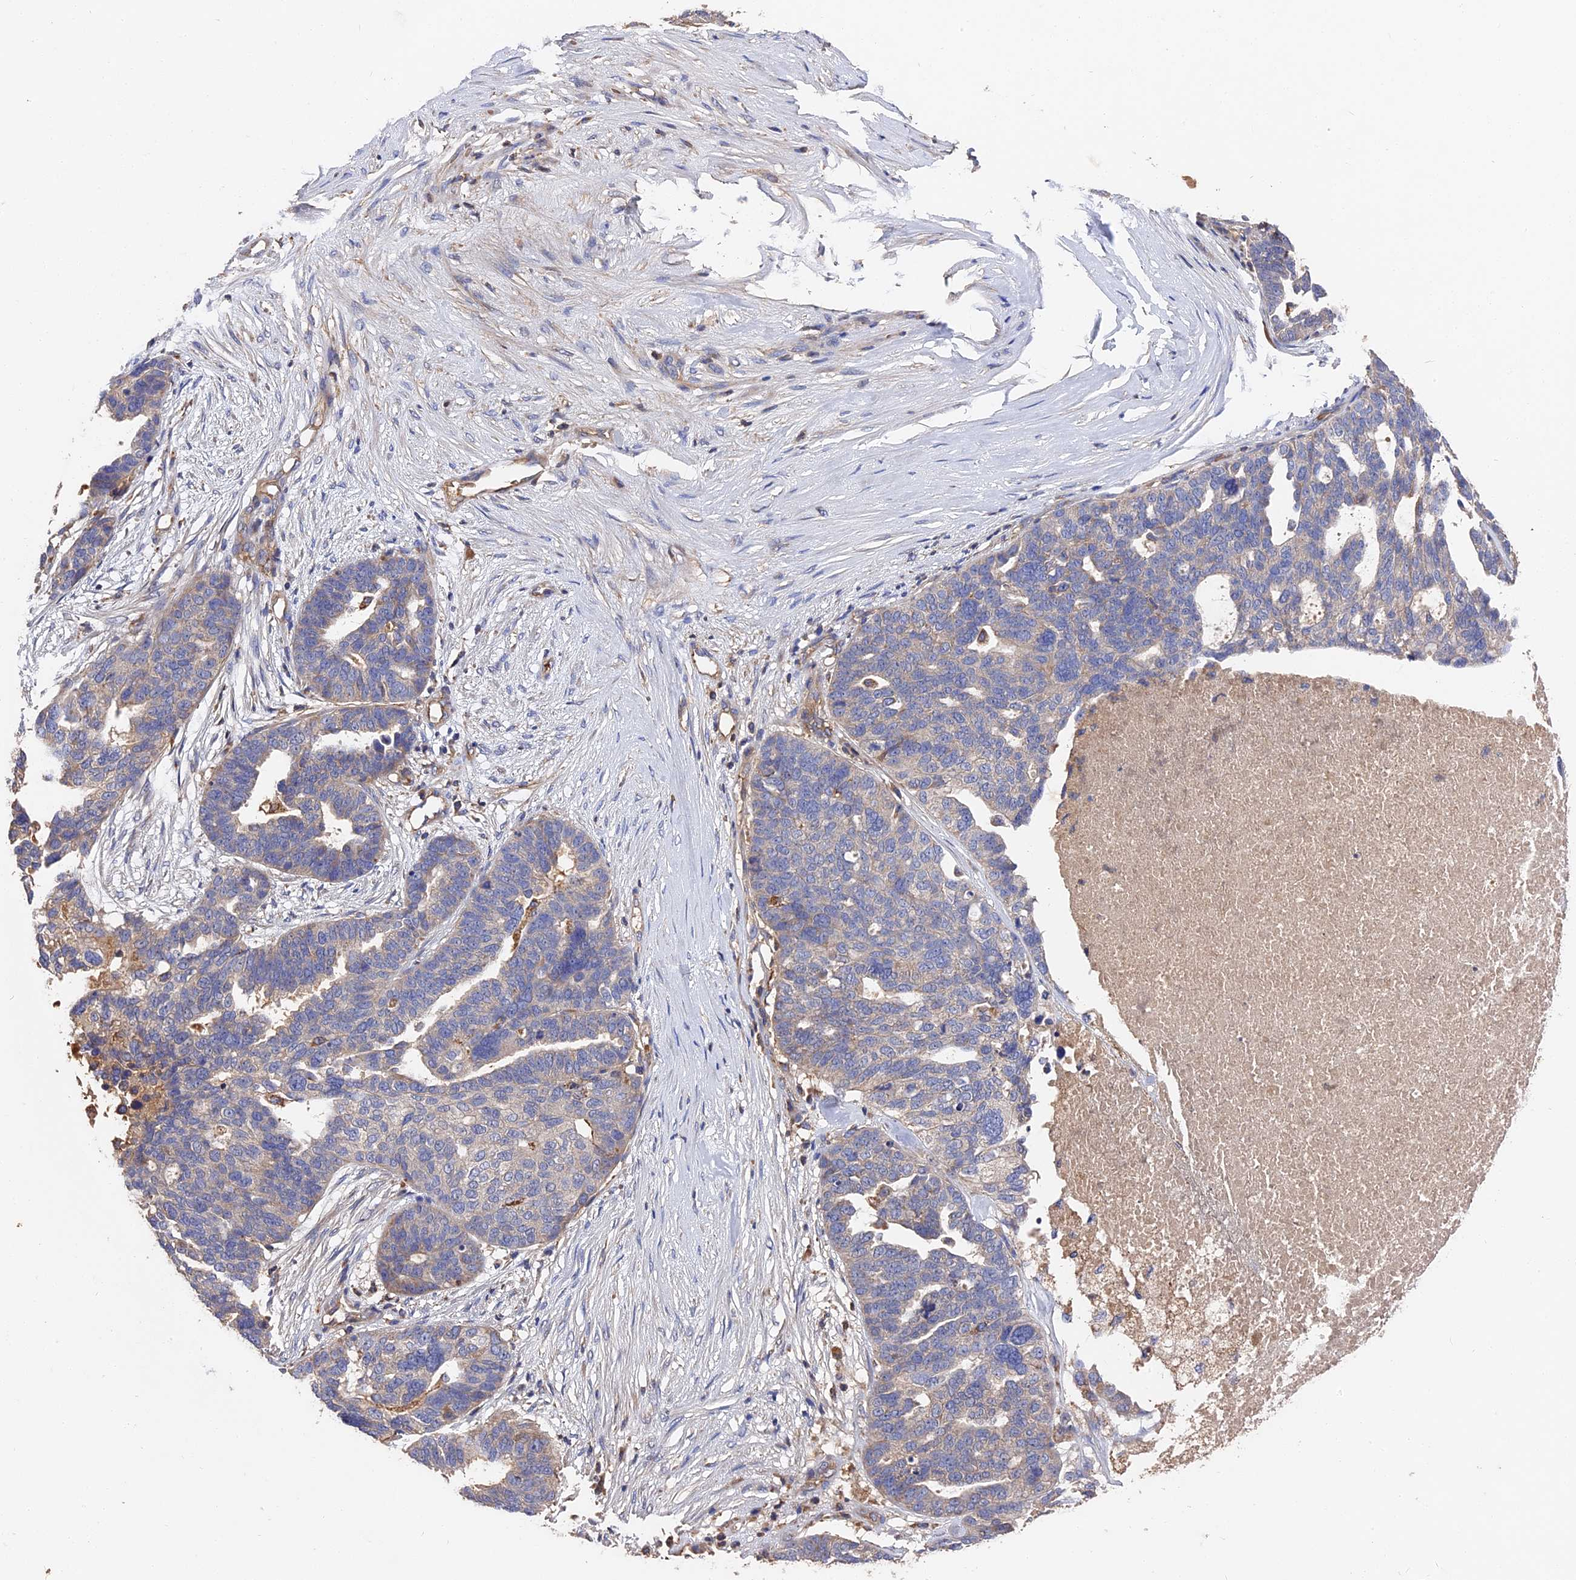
{"staining": {"intensity": "negative", "quantity": "none", "location": "none"}, "tissue": "ovarian cancer", "cell_type": "Tumor cells", "image_type": "cancer", "snomed": [{"axis": "morphology", "description": "Cystadenocarcinoma, serous, NOS"}, {"axis": "topography", "description": "Ovary"}], "caption": "Serous cystadenocarcinoma (ovarian) was stained to show a protein in brown. There is no significant staining in tumor cells.", "gene": "DHRS11", "patient": {"sex": "female", "age": 59}}